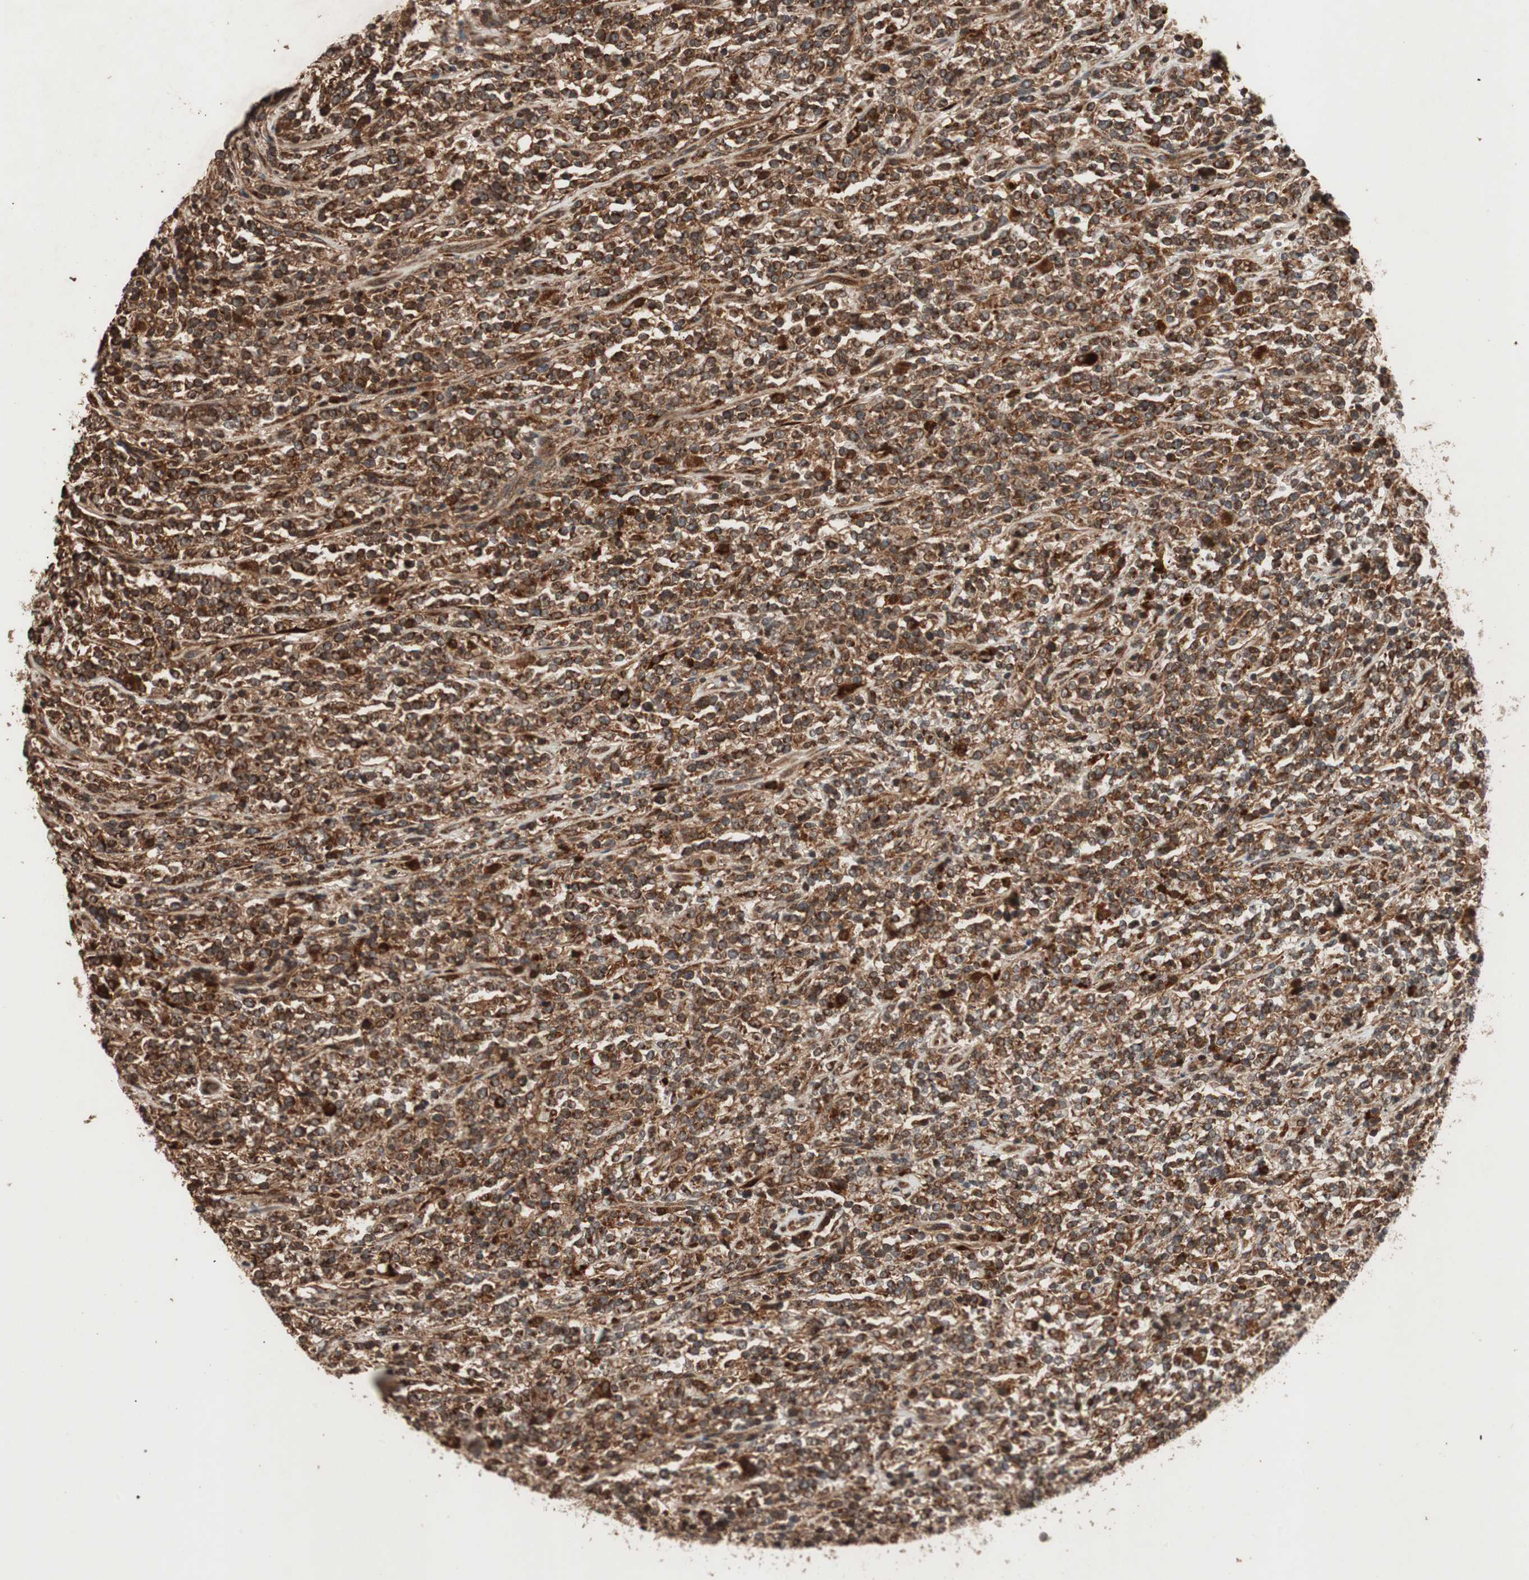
{"staining": {"intensity": "strong", "quantity": ">75%", "location": "cytoplasmic/membranous"}, "tissue": "lymphoma", "cell_type": "Tumor cells", "image_type": "cancer", "snomed": [{"axis": "morphology", "description": "Malignant lymphoma, non-Hodgkin's type, High grade"}, {"axis": "topography", "description": "Soft tissue"}], "caption": "Tumor cells exhibit high levels of strong cytoplasmic/membranous expression in about >75% of cells in malignant lymphoma, non-Hodgkin's type (high-grade).", "gene": "RAB1A", "patient": {"sex": "male", "age": 18}}